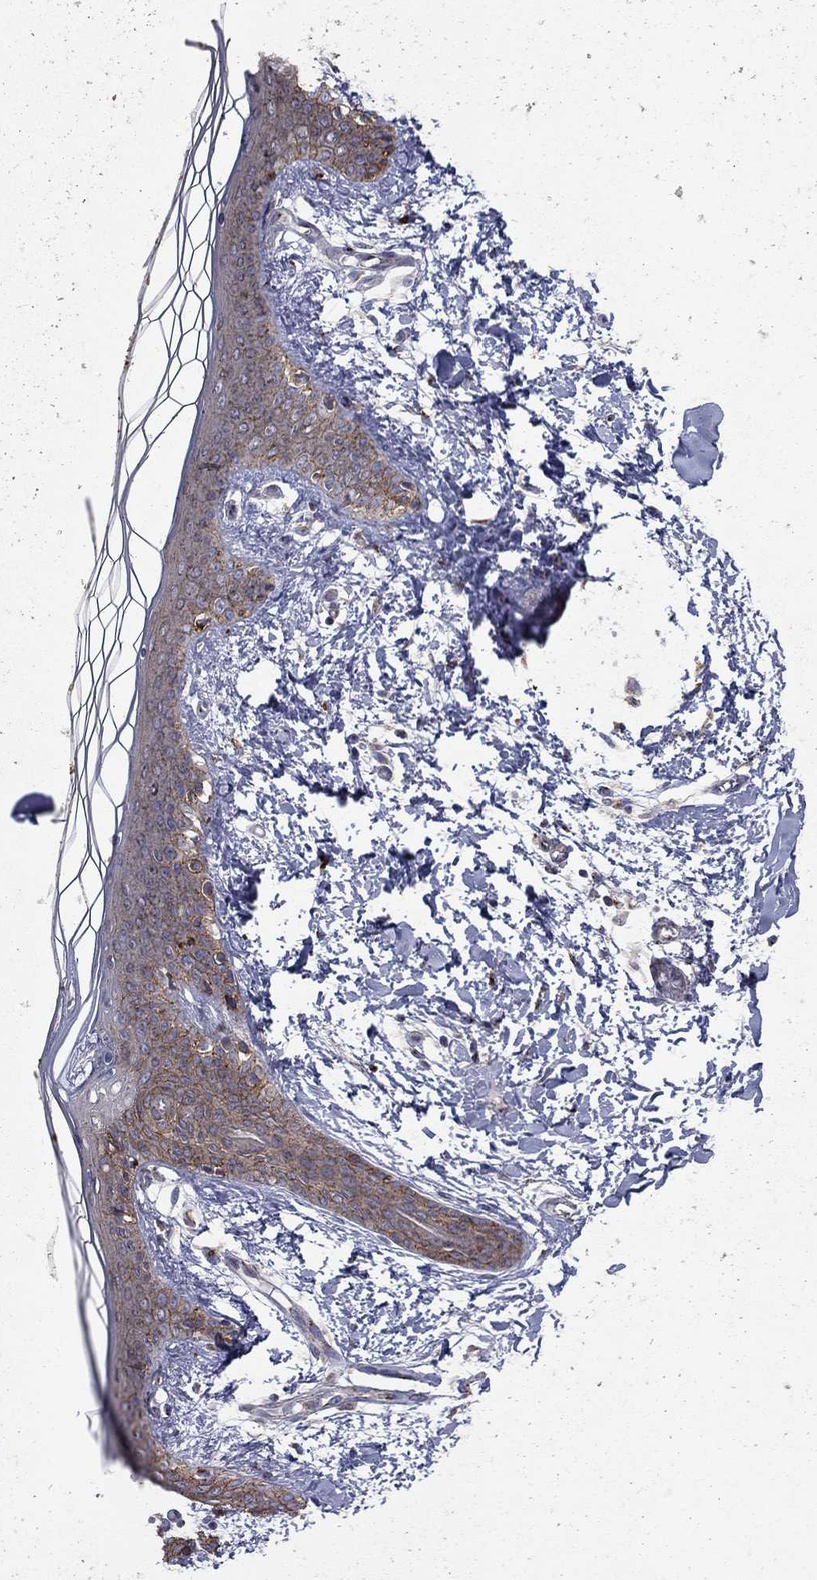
{"staining": {"intensity": "negative", "quantity": "none", "location": "none"}, "tissue": "skin", "cell_type": "Fibroblasts", "image_type": "normal", "snomed": [{"axis": "morphology", "description": "Normal tissue, NOS"}, {"axis": "topography", "description": "Skin"}], "caption": "Immunohistochemistry of unremarkable skin exhibits no staining in fibroblasts.", "gene": "YIF1A", "patient": {"sex": "female", "age": 34}}